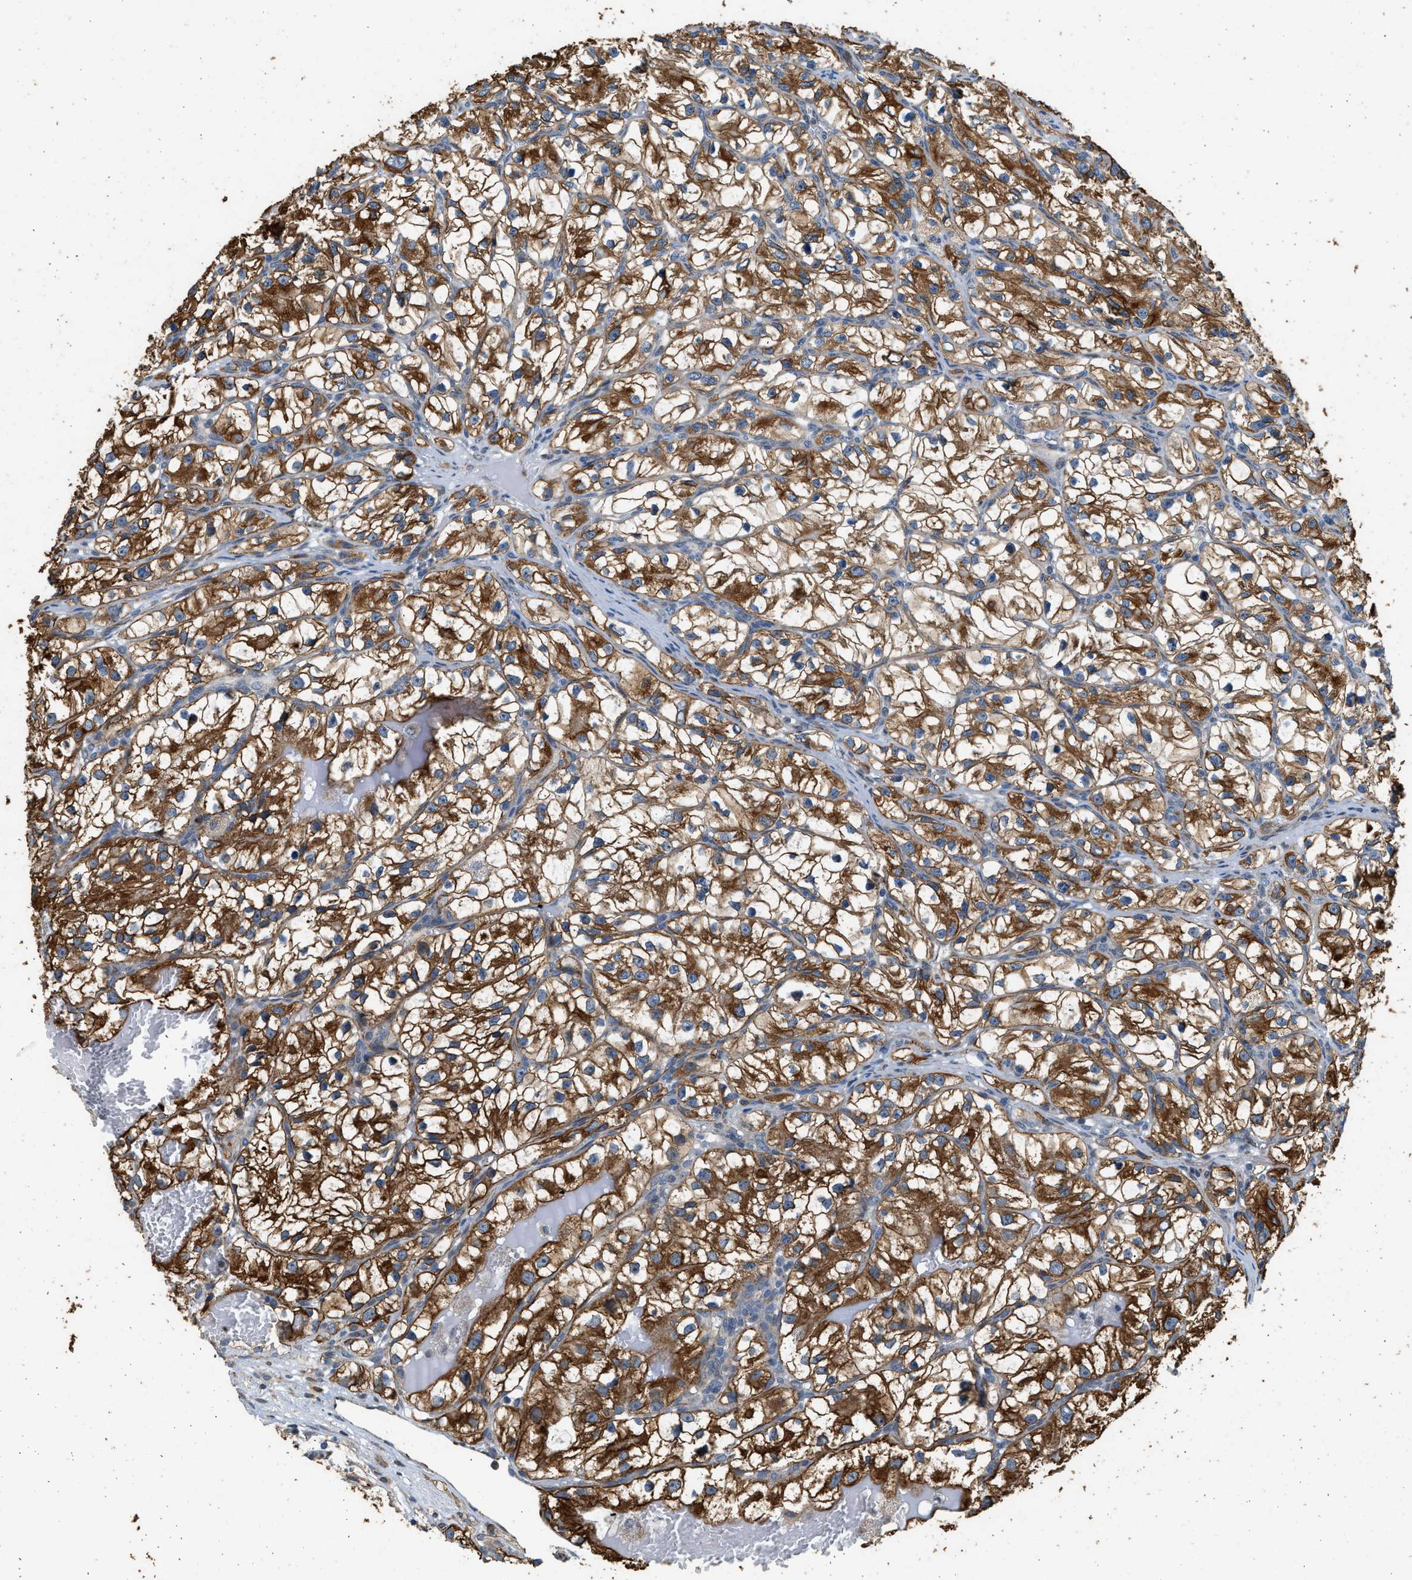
{"staining": {"intensity": "strong", "quantity": ">75%", "location": "cytoplasmic/membranous"}, "tissue": "renal cancer", "cell_type": "Tumor cells", "image_type": "cancer", "snomed": [{"axis": "morphology", "description": "Adenocarcinoma, NOS"}, {"axis": "topography", "description": "Kidney"}], "caption": "The photomicrograph shows immunohistochemical staining of adenocarcinoma (renal). There is strong cytoplasmic/membranous expression is seen in about >75% of tumor cells.", "gene": "PCLO", "patient": {"sex": "female", "age": 57}}